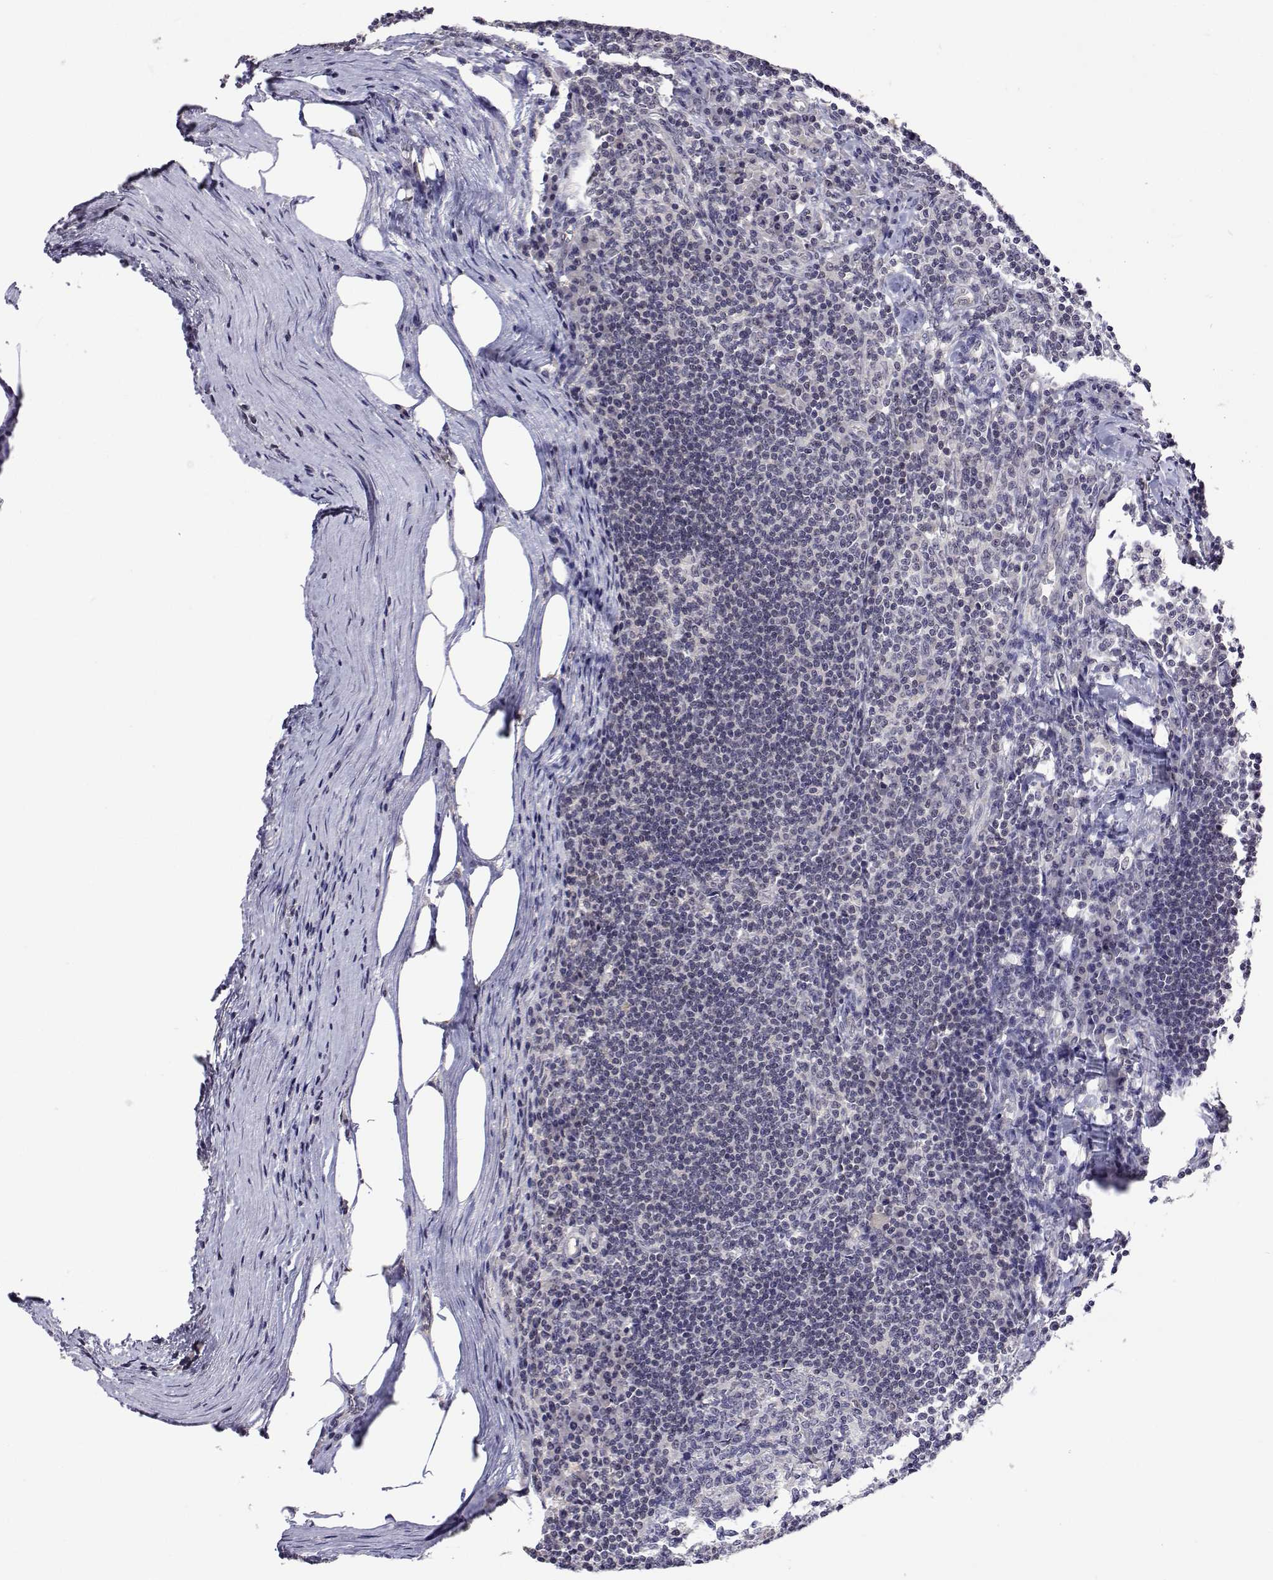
{"staining": {"intensity": "negative", "quantity": "none", "location": "none"}, "tissue": "lymph node", "cell_type": "Germinal center cells", "image_type": "normal", "snomed": [{"axis": "morphology", "description": "Normal tissue, NOS"}, {"axis": "topography", "description": "Lymph node"}], "caption": "The image reveals no significant positivity in germinal center cells of lymph node. (DAB IHC with hematoxylin counter stain).", "gene": "NHP2", "patient": {"sex": "male", "age": 67}}